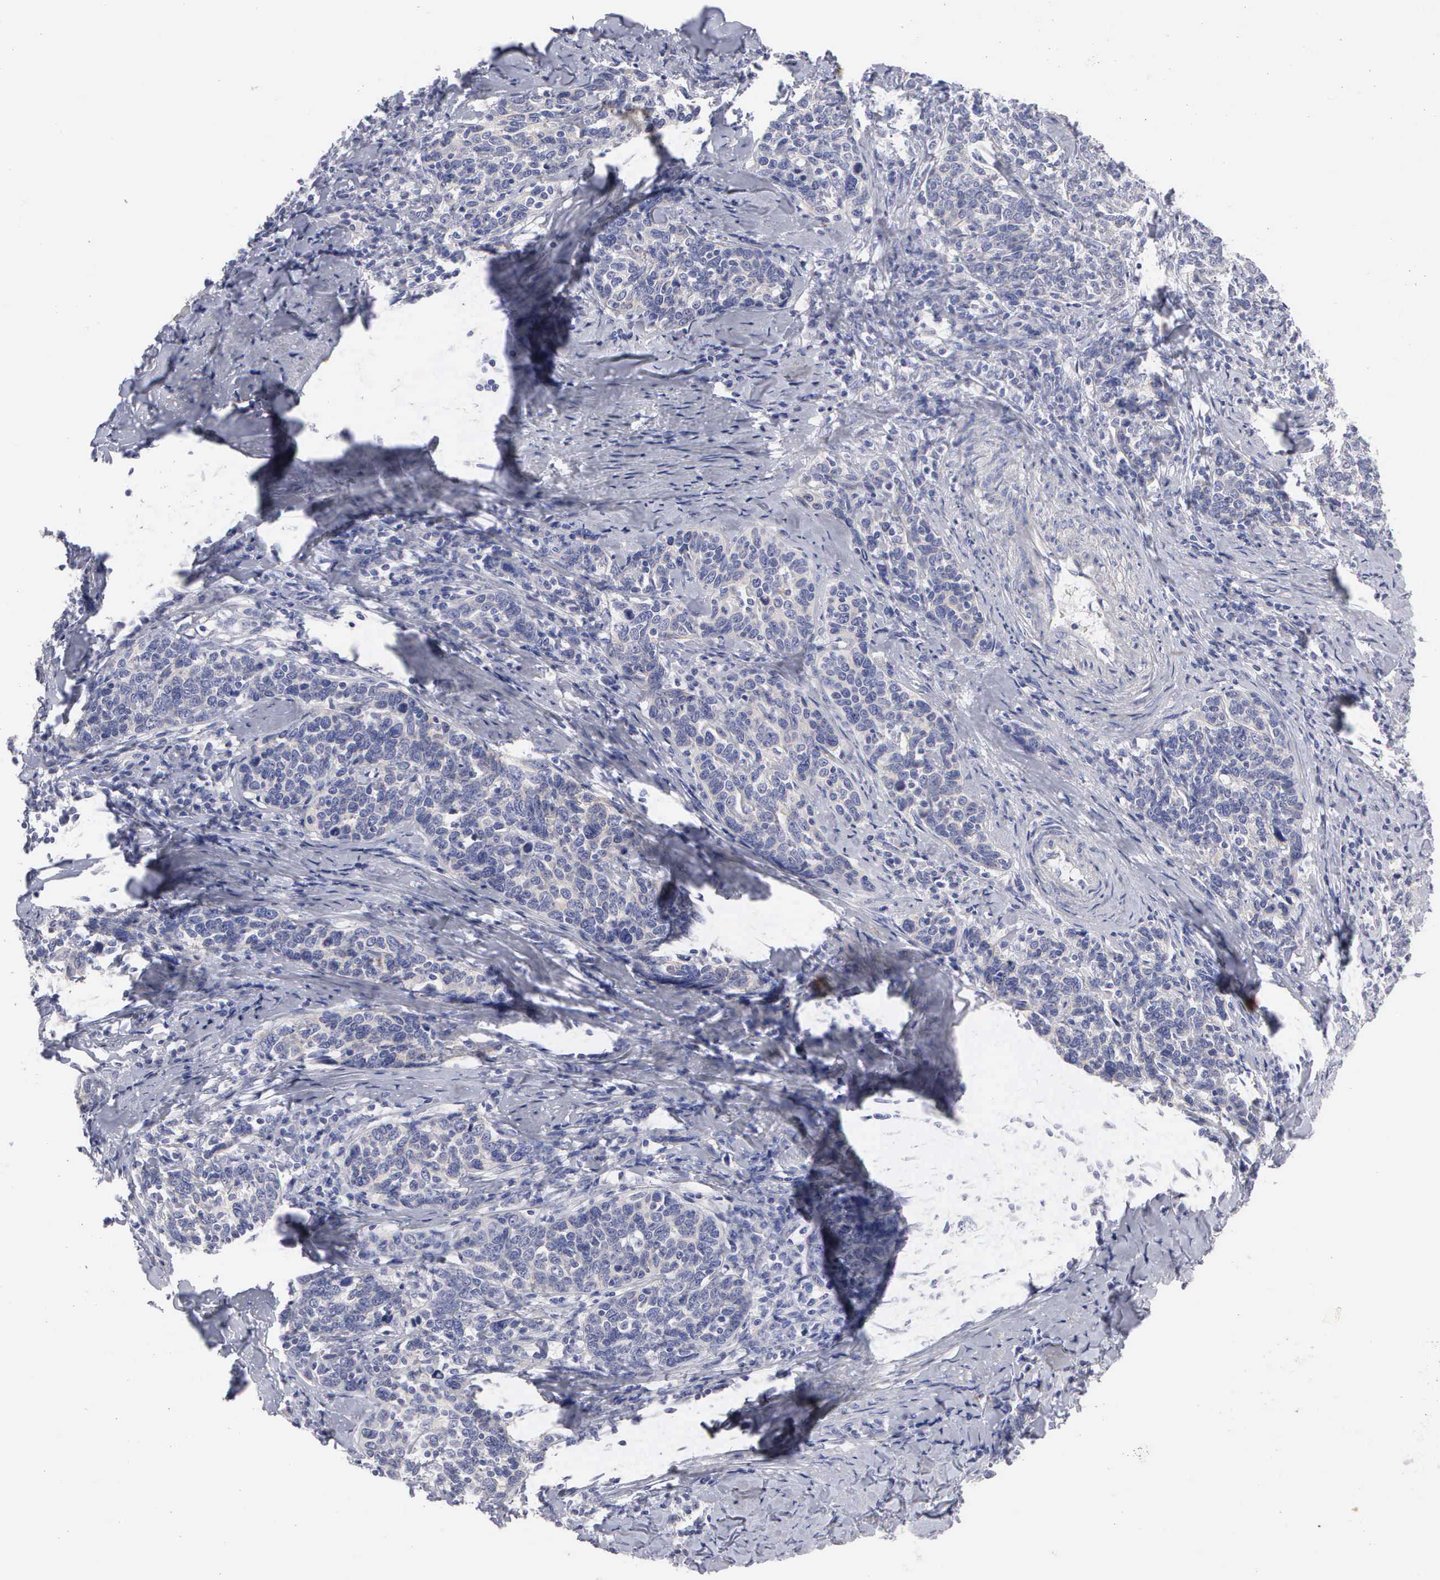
{"staining": {"intensity": "negative", "quantity": "none", "location": "none"}, "tissue": "cervical cancer", "cell_type": "Tumor cells", "image_type": "cancer", "snomed": [{"axis": "morphology", "description": "Squamous cell carcinoma, NOS"}, {"axis": "topography", "description": "Cervix"}], "caption": "DAB immunohistochemical staining of cervical cancer (squamous cell carcinoma) shows no significant staining in tumor cells.", "gene": "CEP170B", "patient": {"sex": "female", "age": 41}}